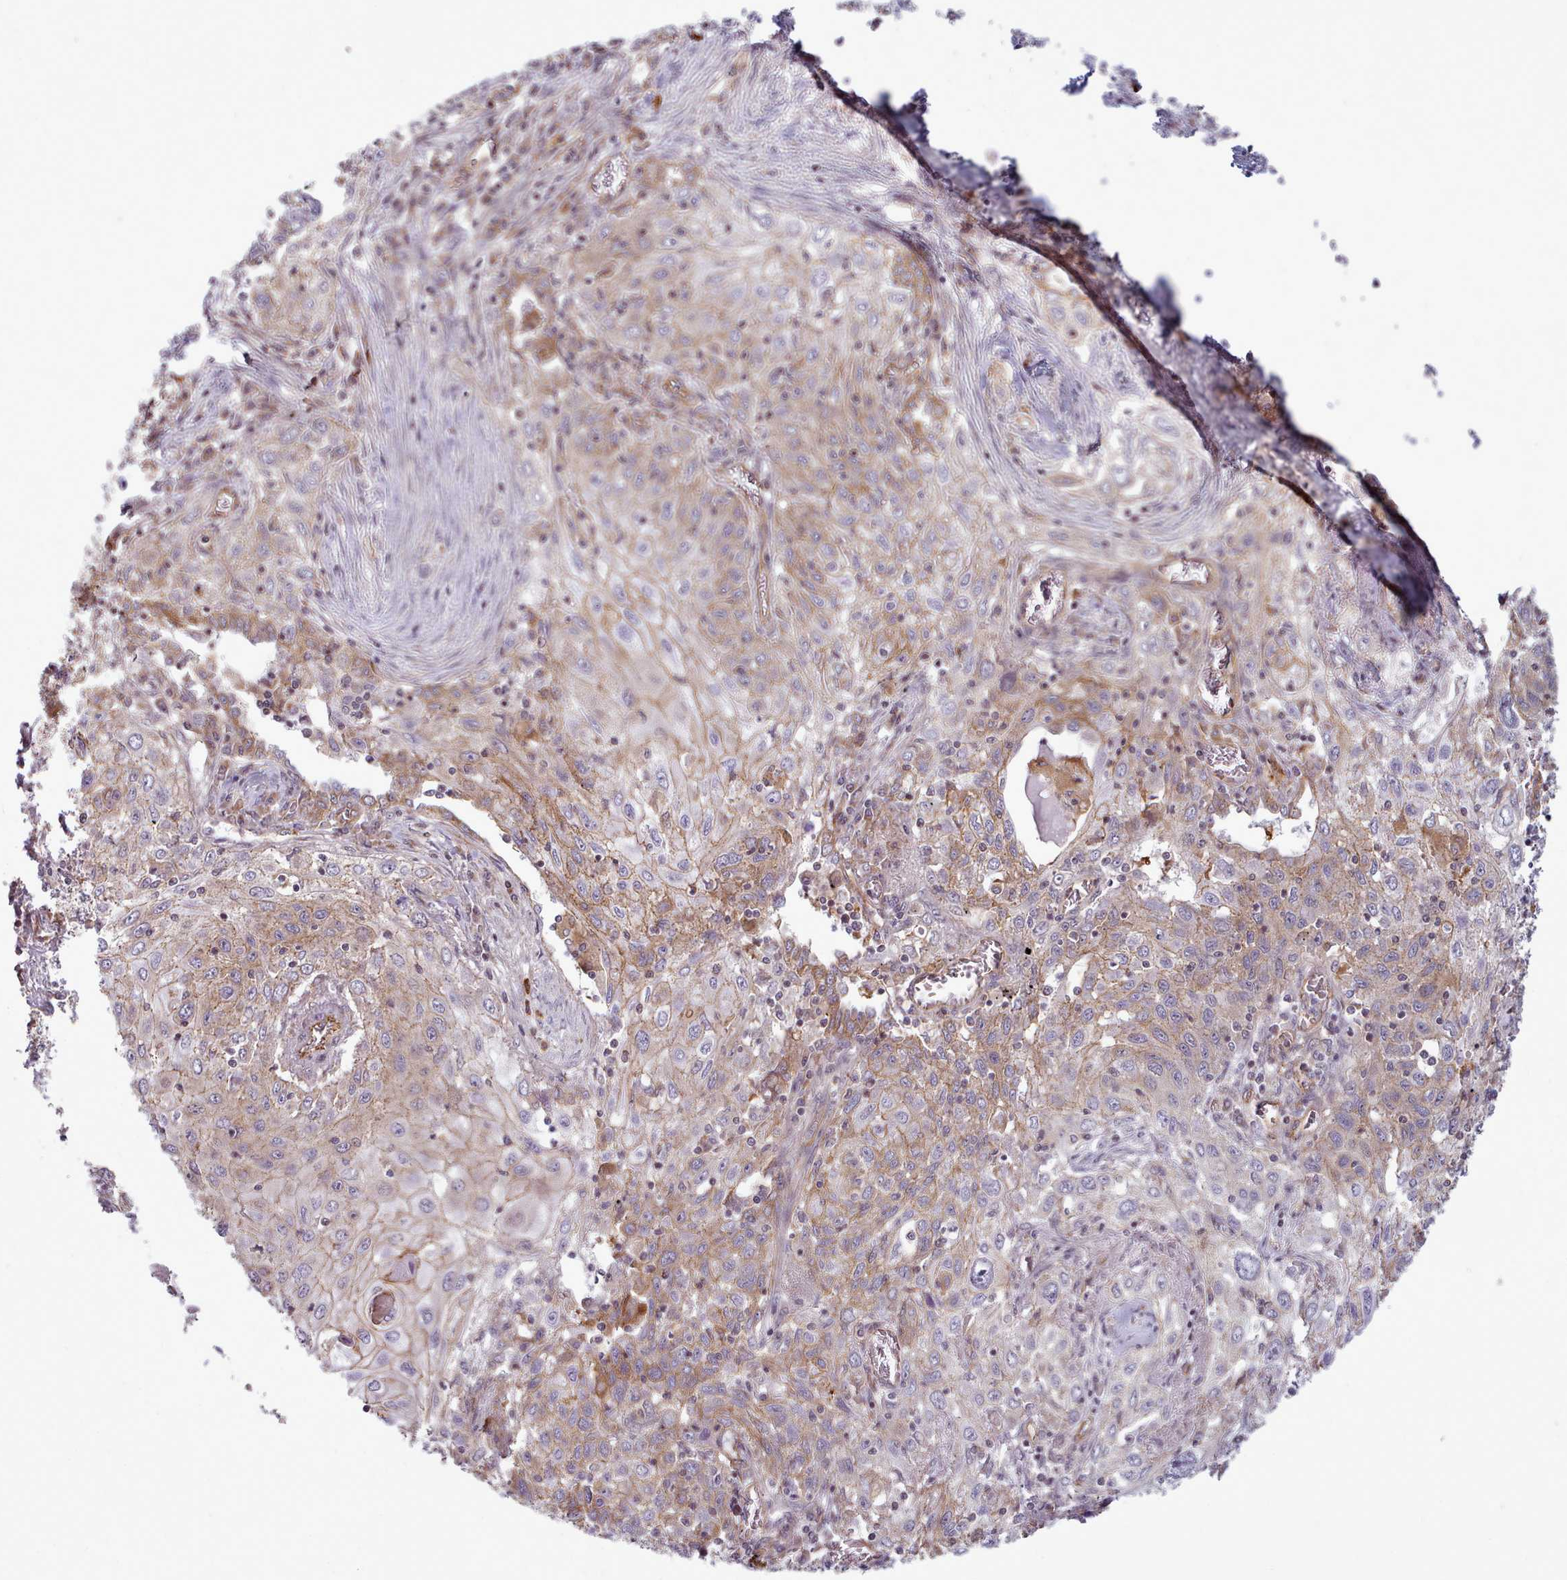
{"staining": {"intensity": "moderate", "quantity": ">75%", "location": "cytoplasmic/membranous"}, "tissue": "lung cancer", "cell_type": "Tumor cells", "image_type": "cancer", "snomed": [{"axis": "morphology", "description": "Squamous cell carcinoma, NOS"}, {"axis": "topography", "description": "Lung"}], "caption": "The micrograph displays a brown stain indicating the presence of a protein in the cytoplasmic/membranous of tumor cells in lung cancer.", "gene": "MRPL46", "patient": {"sex": "female", "age": 69}}